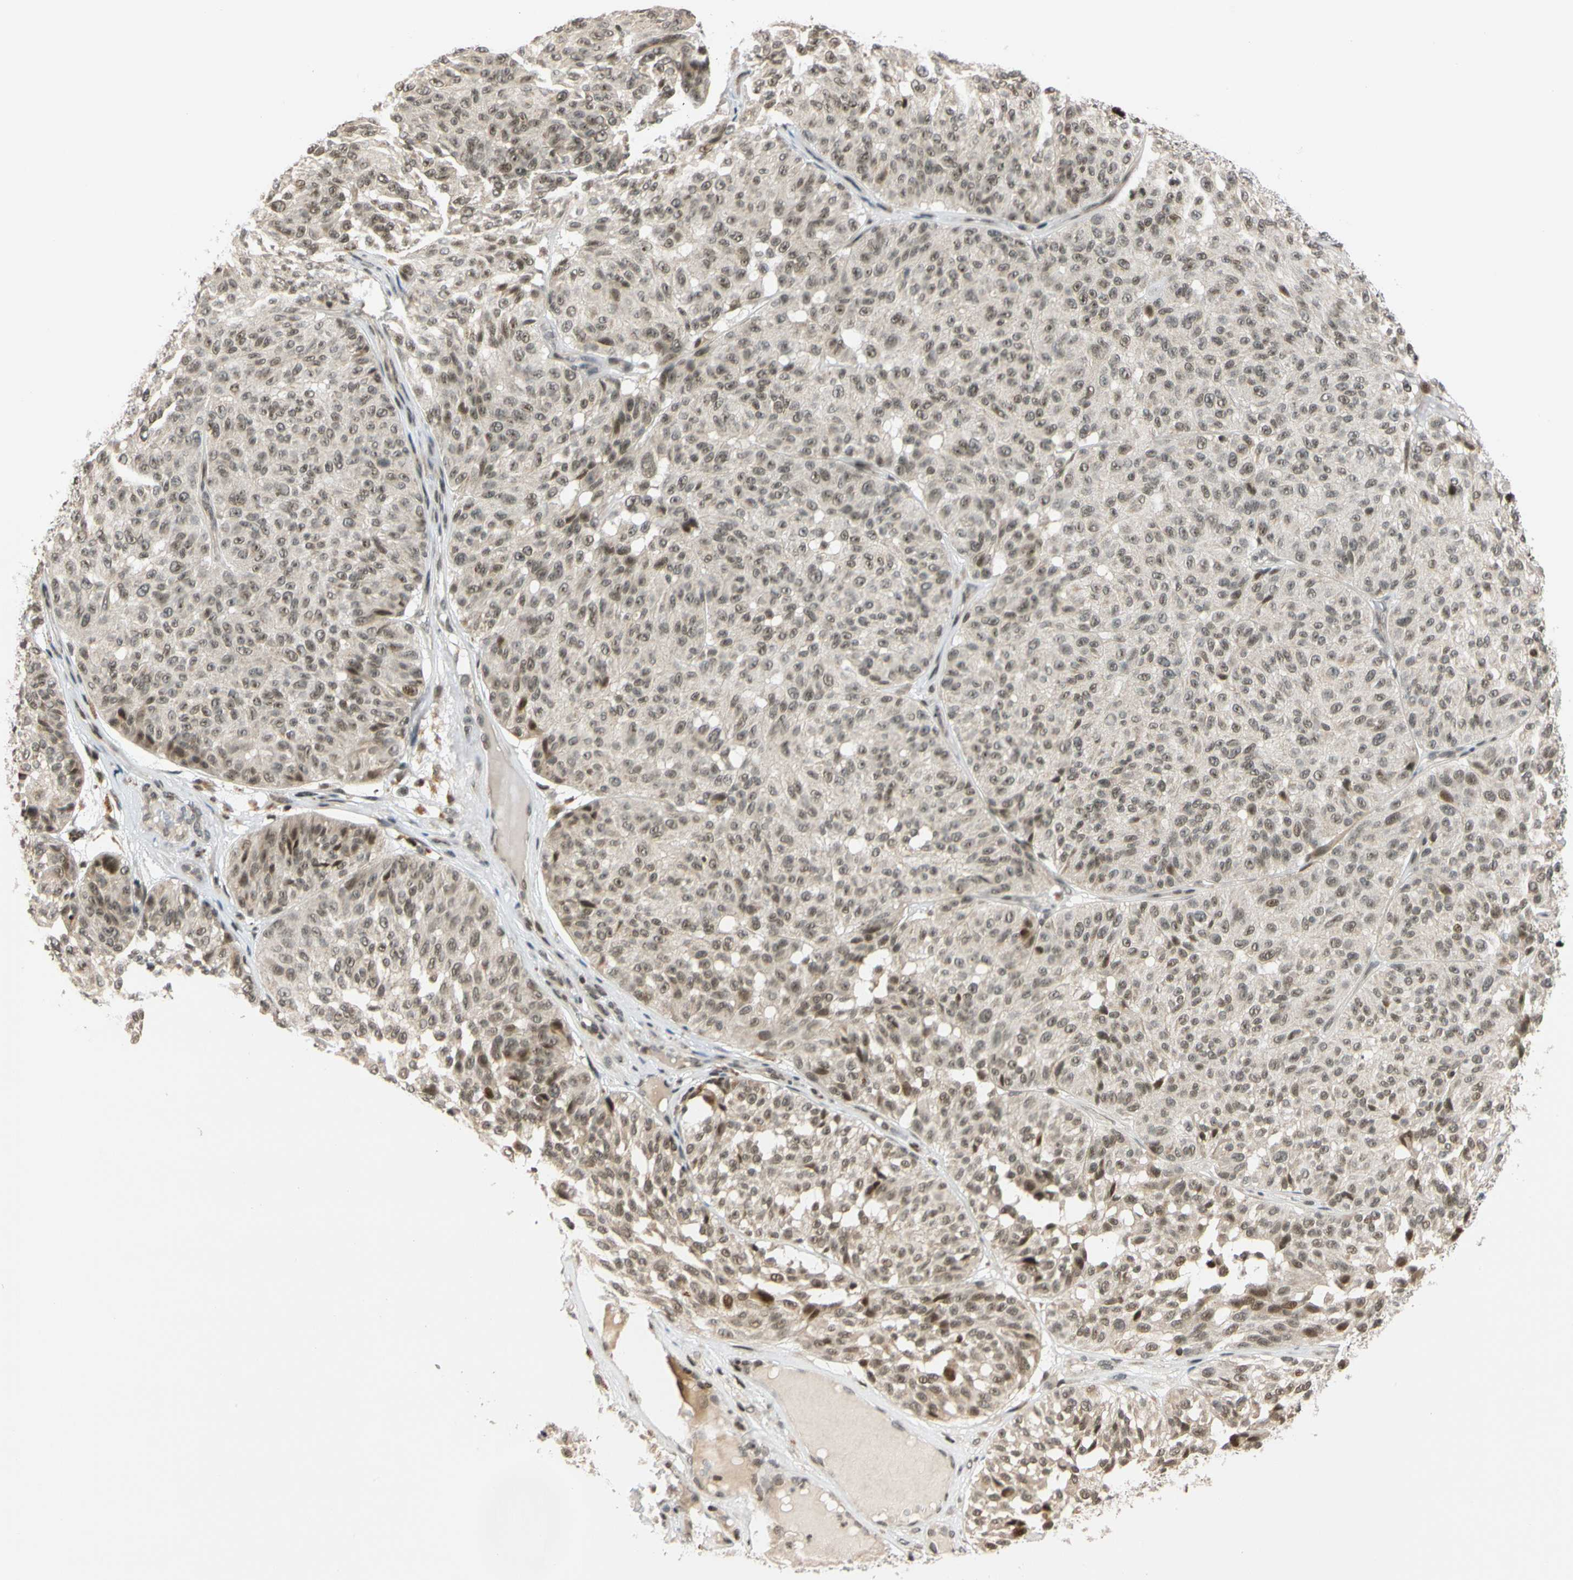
{"staining": {"intensity": "weak", "quantity": ">75%", "location": "nuclear"}, "tissue": "melanoma", "cell_type": "Tumor cells", "image_type": "cancer", "snomed": [{"axis": "morphology", "description": "Malignant melanoma, NOS"}, {"axis": "topography", "description": "Skin"}], "caption": "This is a photomicrograph of IHC staining of malignant melanoma, which shows weak expression in the nuclear of tumor cells.", "gene": "CDK7", "patient": {"sex": "female", "age": 46}}